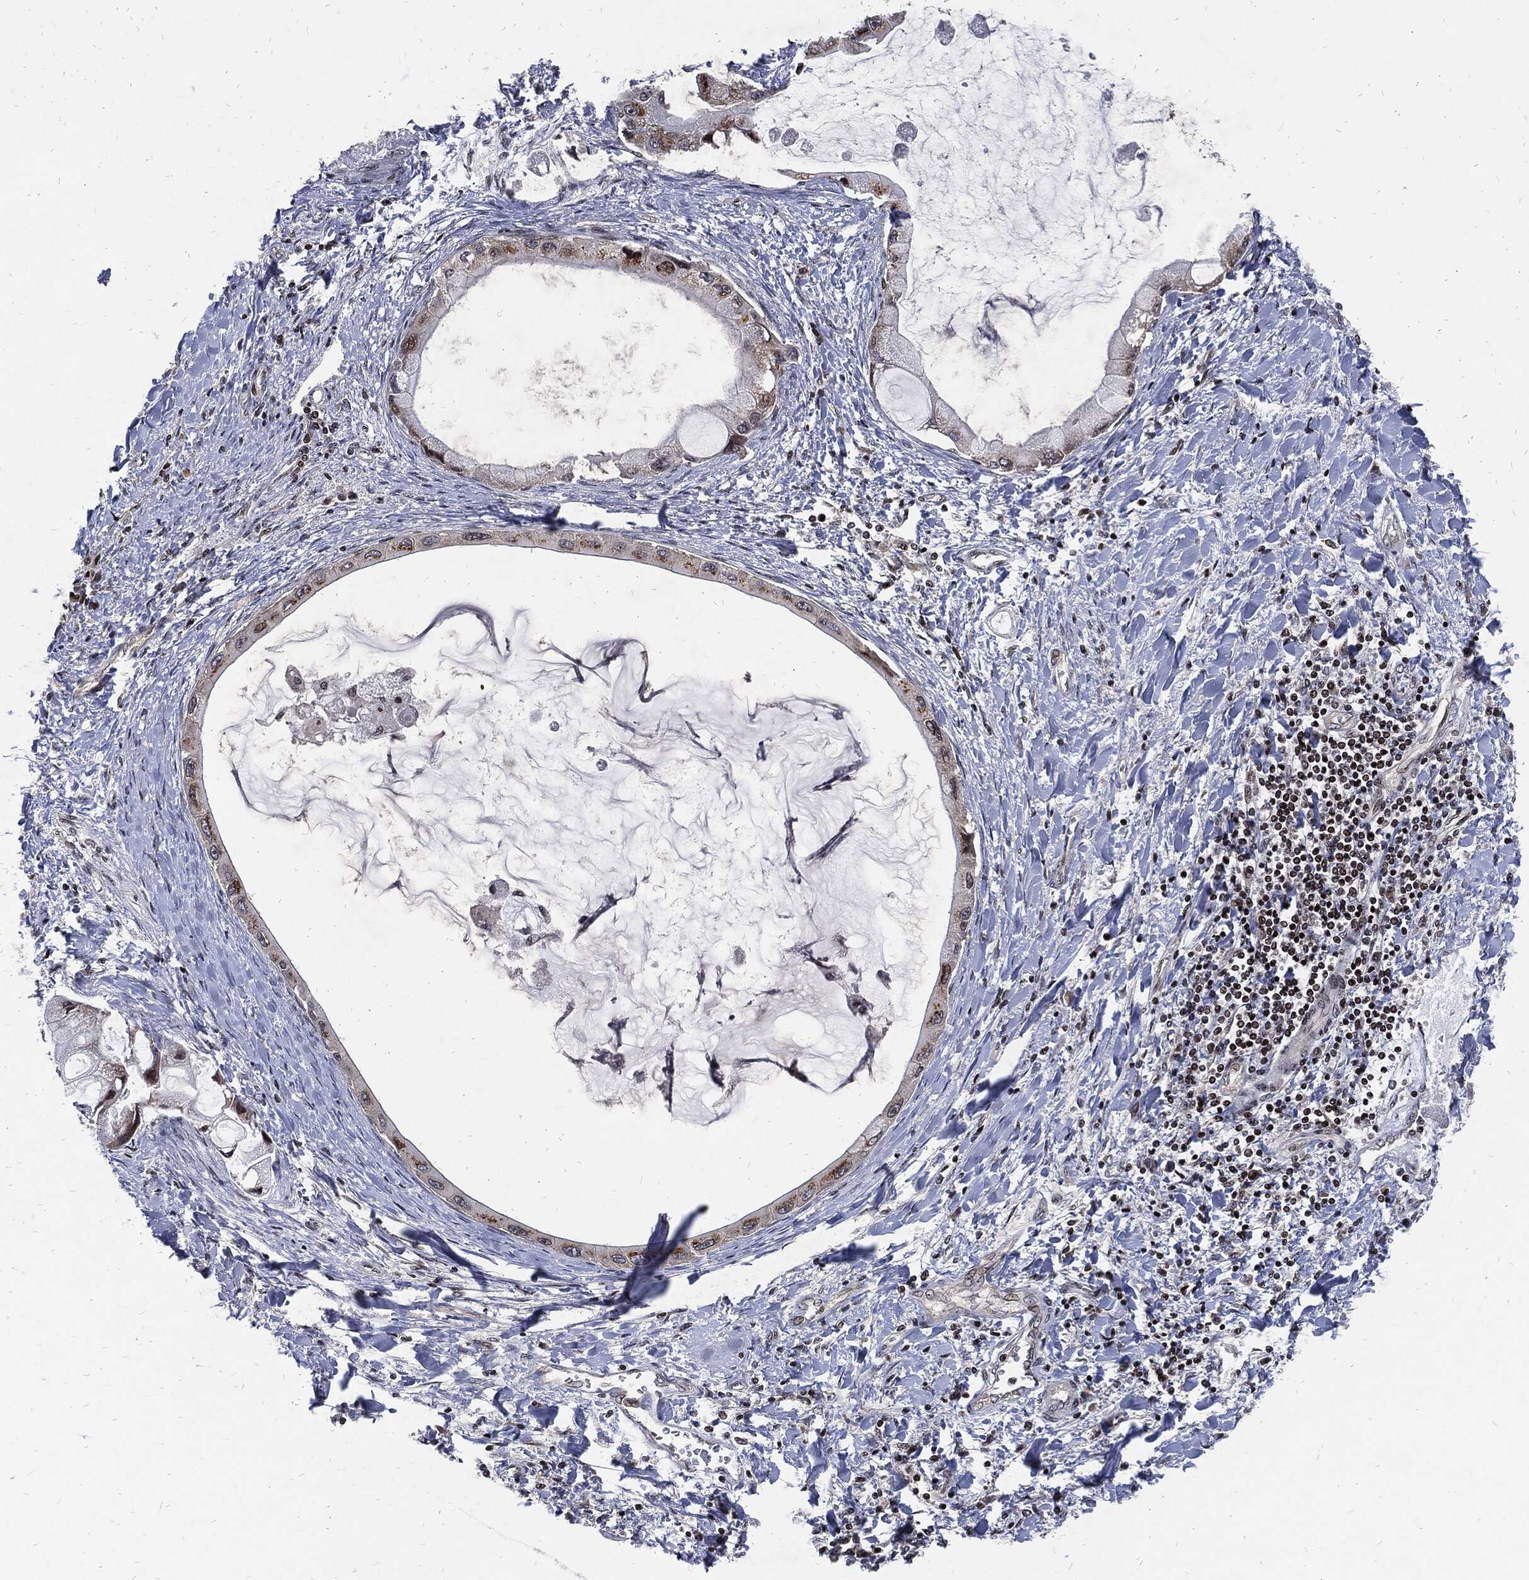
{"staining": {"intensity": "strong", "quantity": "<25%", "location": "nuclear"}, "tissue": "liver cancer", "cell_type": "Tumor cells", "image_type": "cancer", "snomed": [{"axis": "morphology", "description": "Cholangiocarcinoma"}, {"axis": "topography", "description": "Liver"}], "caption": "A photomicrograph showing strong nuclear staining in approximately <25% of tumor cells in liver cancer, as visualized by brown immunohistochemical staining.", "gene": "ZNF775", "patient": {"sex": "male", "age": 50}}